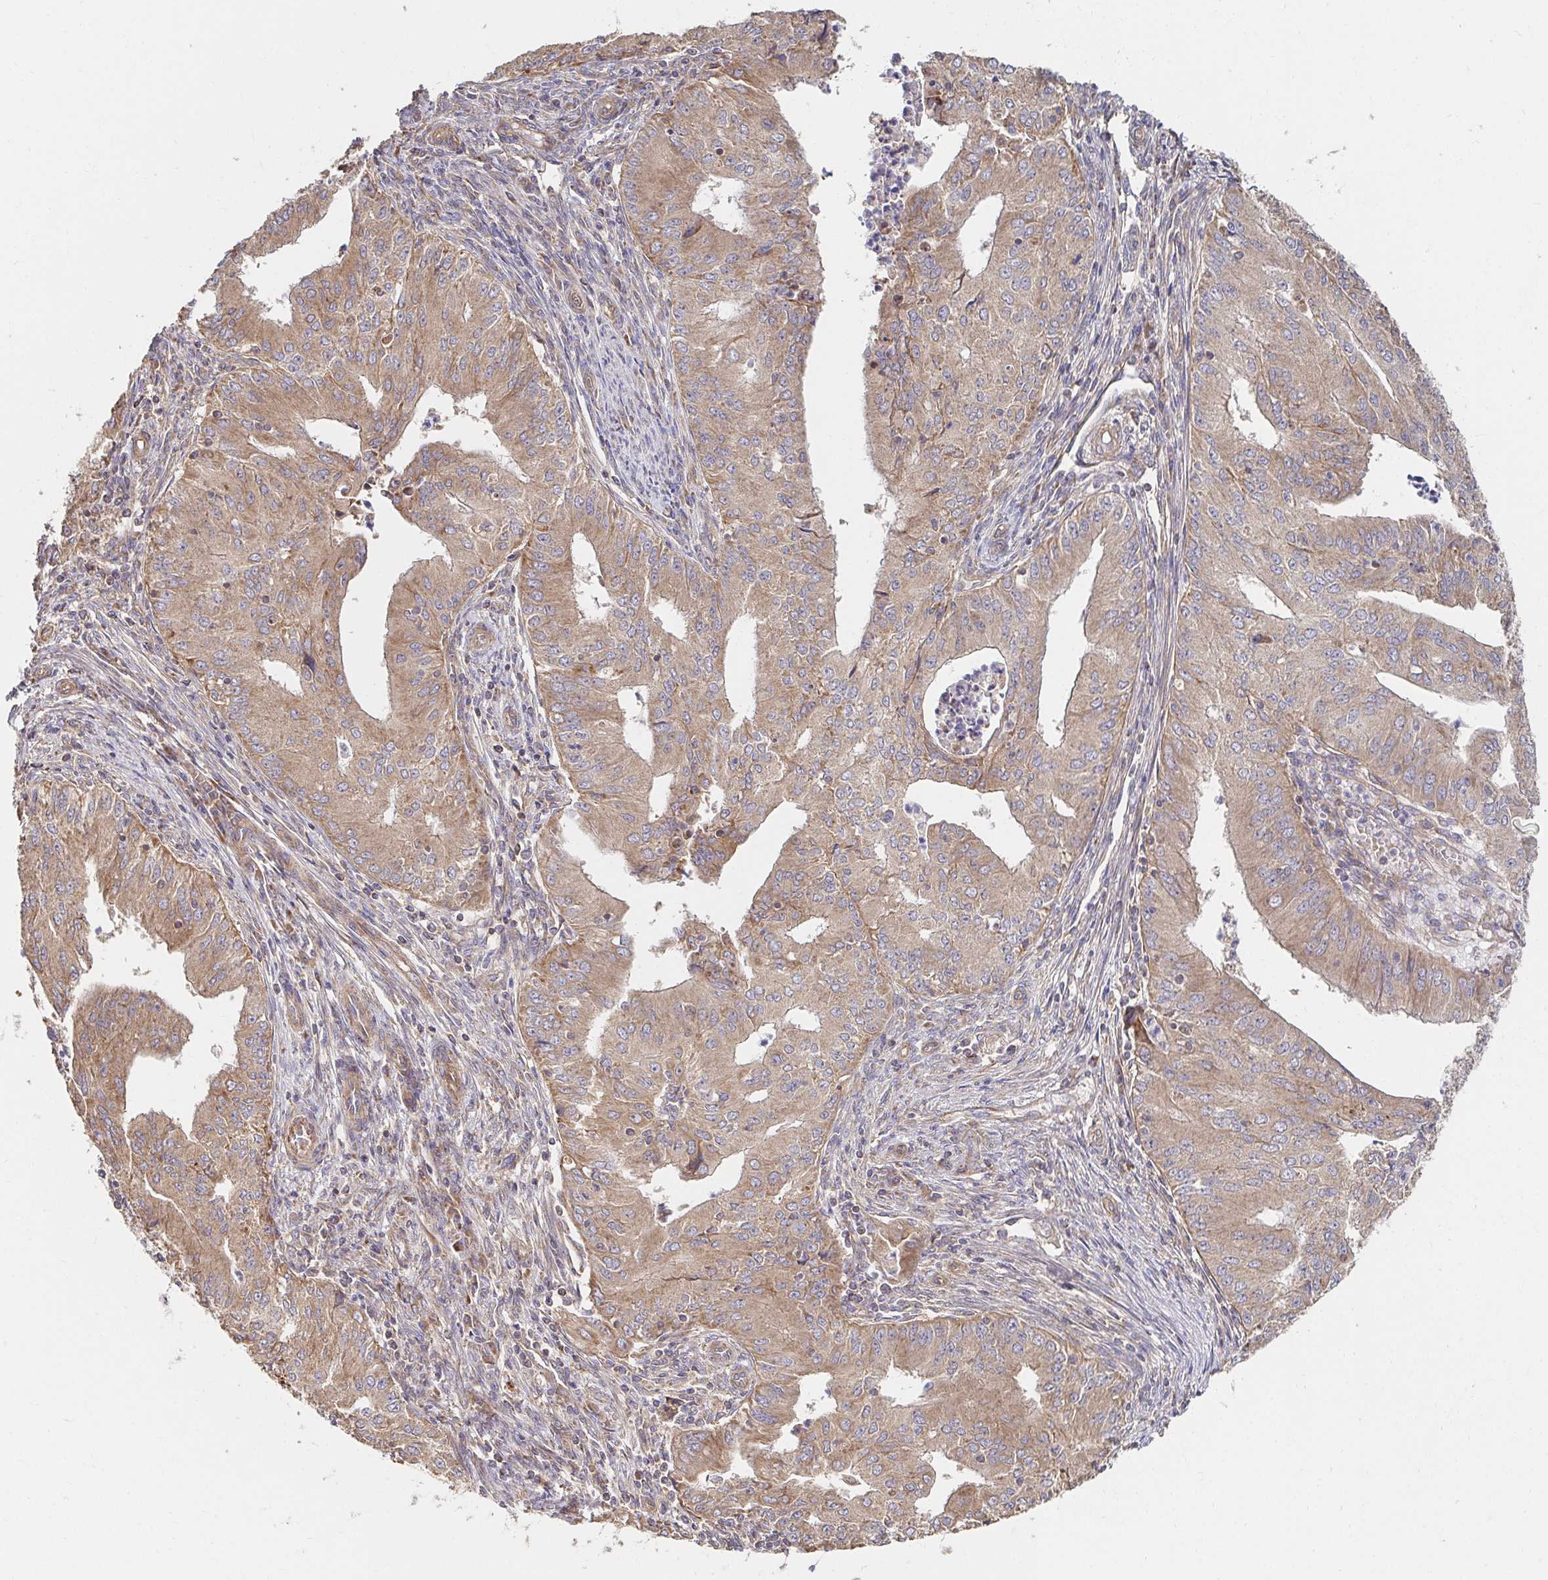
{"staining": {"intensity": "weak", "quantity": ">75%", "location": "cytoplasmic/membranous"}, "tissue": "endometrial cancer", "cell_type": "Tumor cells", "image_type": "cancer", "snomed": [{"axis": "morphology", "description": "Adenocarcinoma, NOS"}, {"axis": "topography", "description": "Endometrium"}], "caption": "A high-resolution micrograph shows IHC staining of endometrial adenocarcinoma, which displays weak cytoplasmic/membranous staining in about >75% of tumor cells. Immunohistochemistry (ihc) stains the protein of interest in brown and the nuclei are stained blue.", "gene": "APBB1", "patient": {"sex": "female", "age": 50}}